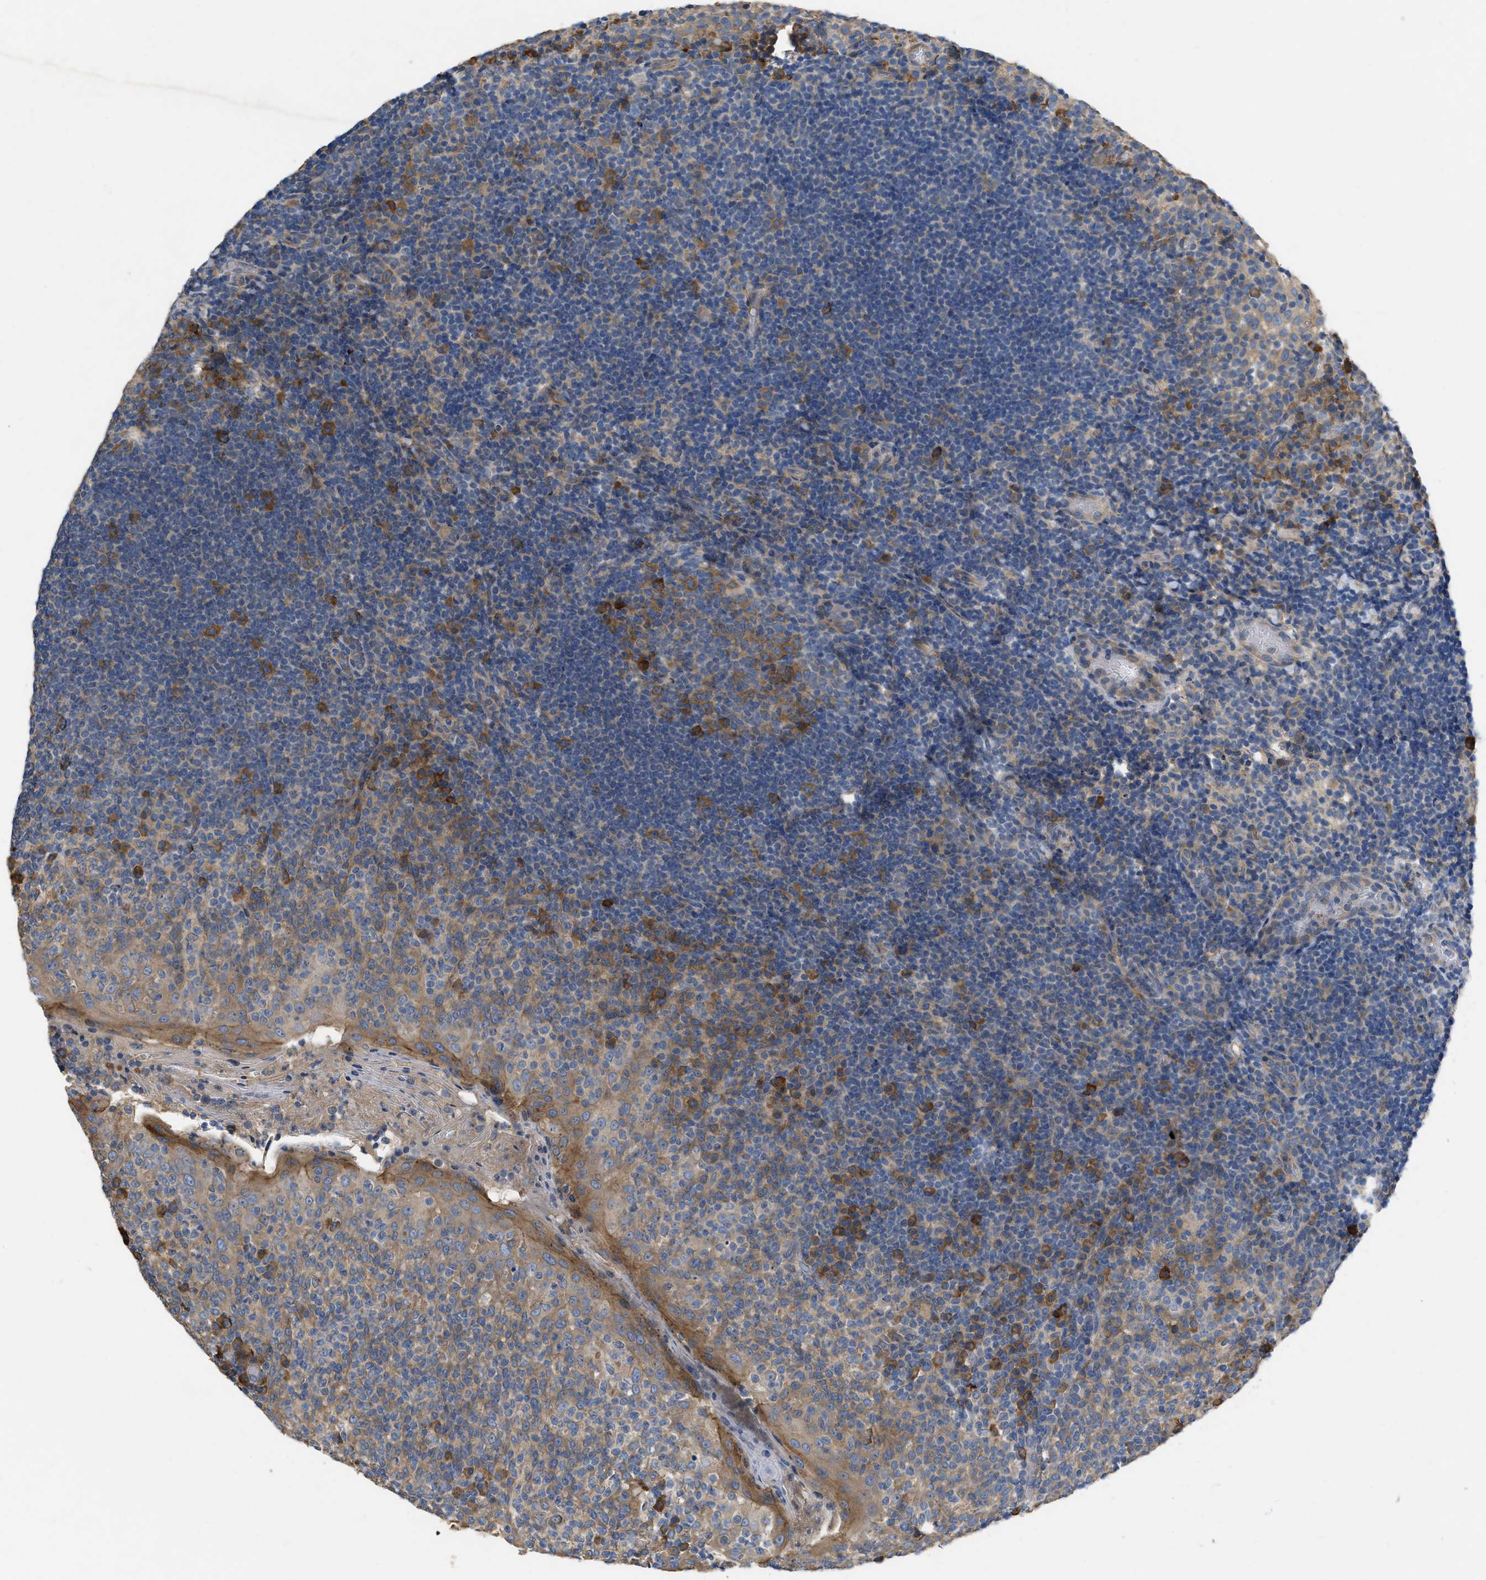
{"staining": {"intensity": "strong", "quantity": "<25%", "location": "cytoplasmic/membranous"}, "tissue": "tonsil", "cell_type": "Germinal center cells", "image_type": "normal", "snomed": [{"axis": "morphology", "description": "Normal tissue, NOS"}, {"axis": "topography", "description": "Tonsil"}], "caption": "About <25% of germinal center cells in normal human tonsil exhibit strong cytoplasmic/membranous protein staining as visualized by brown immunohistochemical staining.", "gene": "TMEM131", "patient": {"sex": "female", "age": 19}}